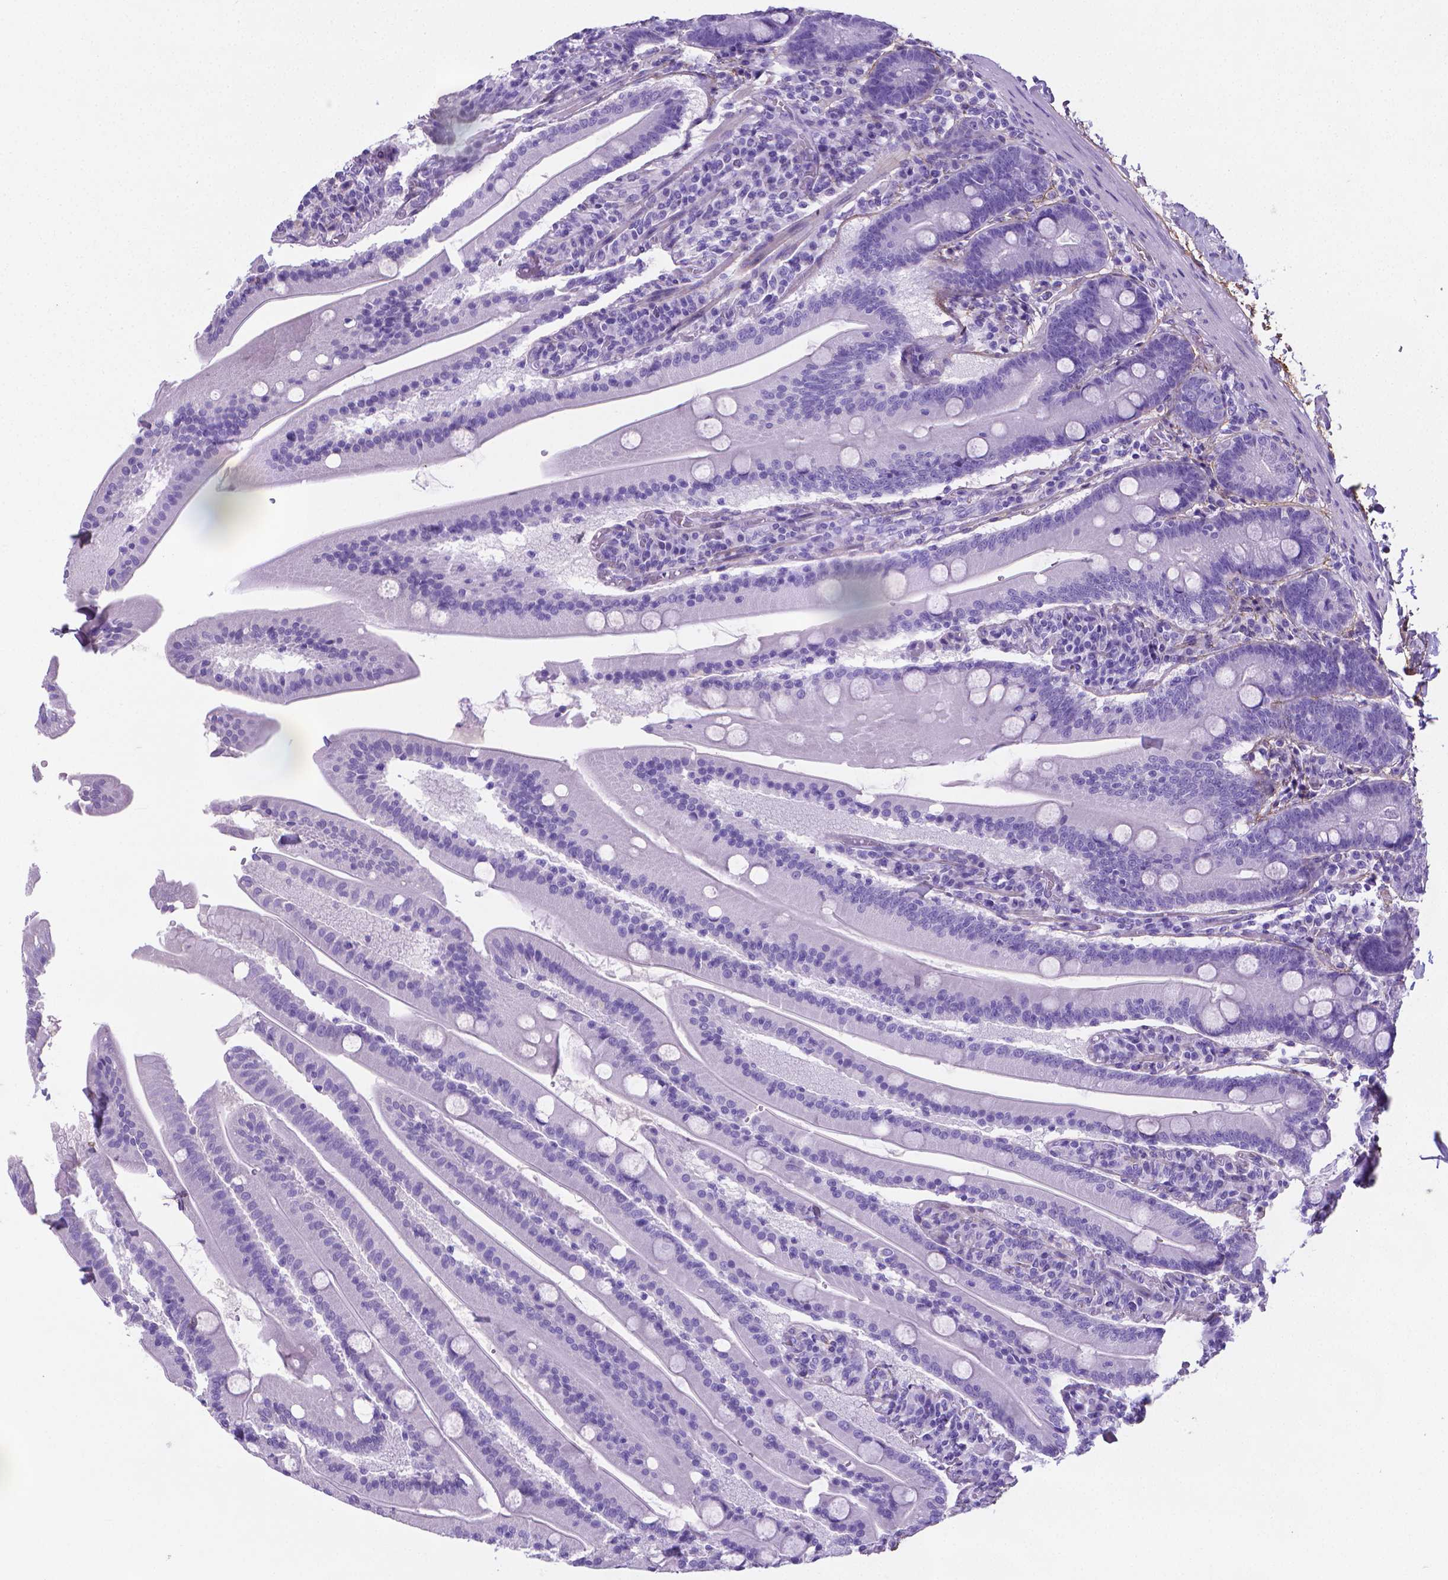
{"staining": {"intensity": "negative", "quantity": "none", "location": "none"}, "tissue": "small intestine", "cell_type": "Glandular cells", "image_type": "normal", "snomed": [{"axis": "morphology", "description": "Normal tissue, NOS"}, {"axis": "topography", "description": "Small intestine"}], "caption": "Small intestine stained for a protein using immunohistochemistry exhibits no staining glandular cells.", "gene": "MFAP2", "patient": {"sex": "male", "age": 37}}